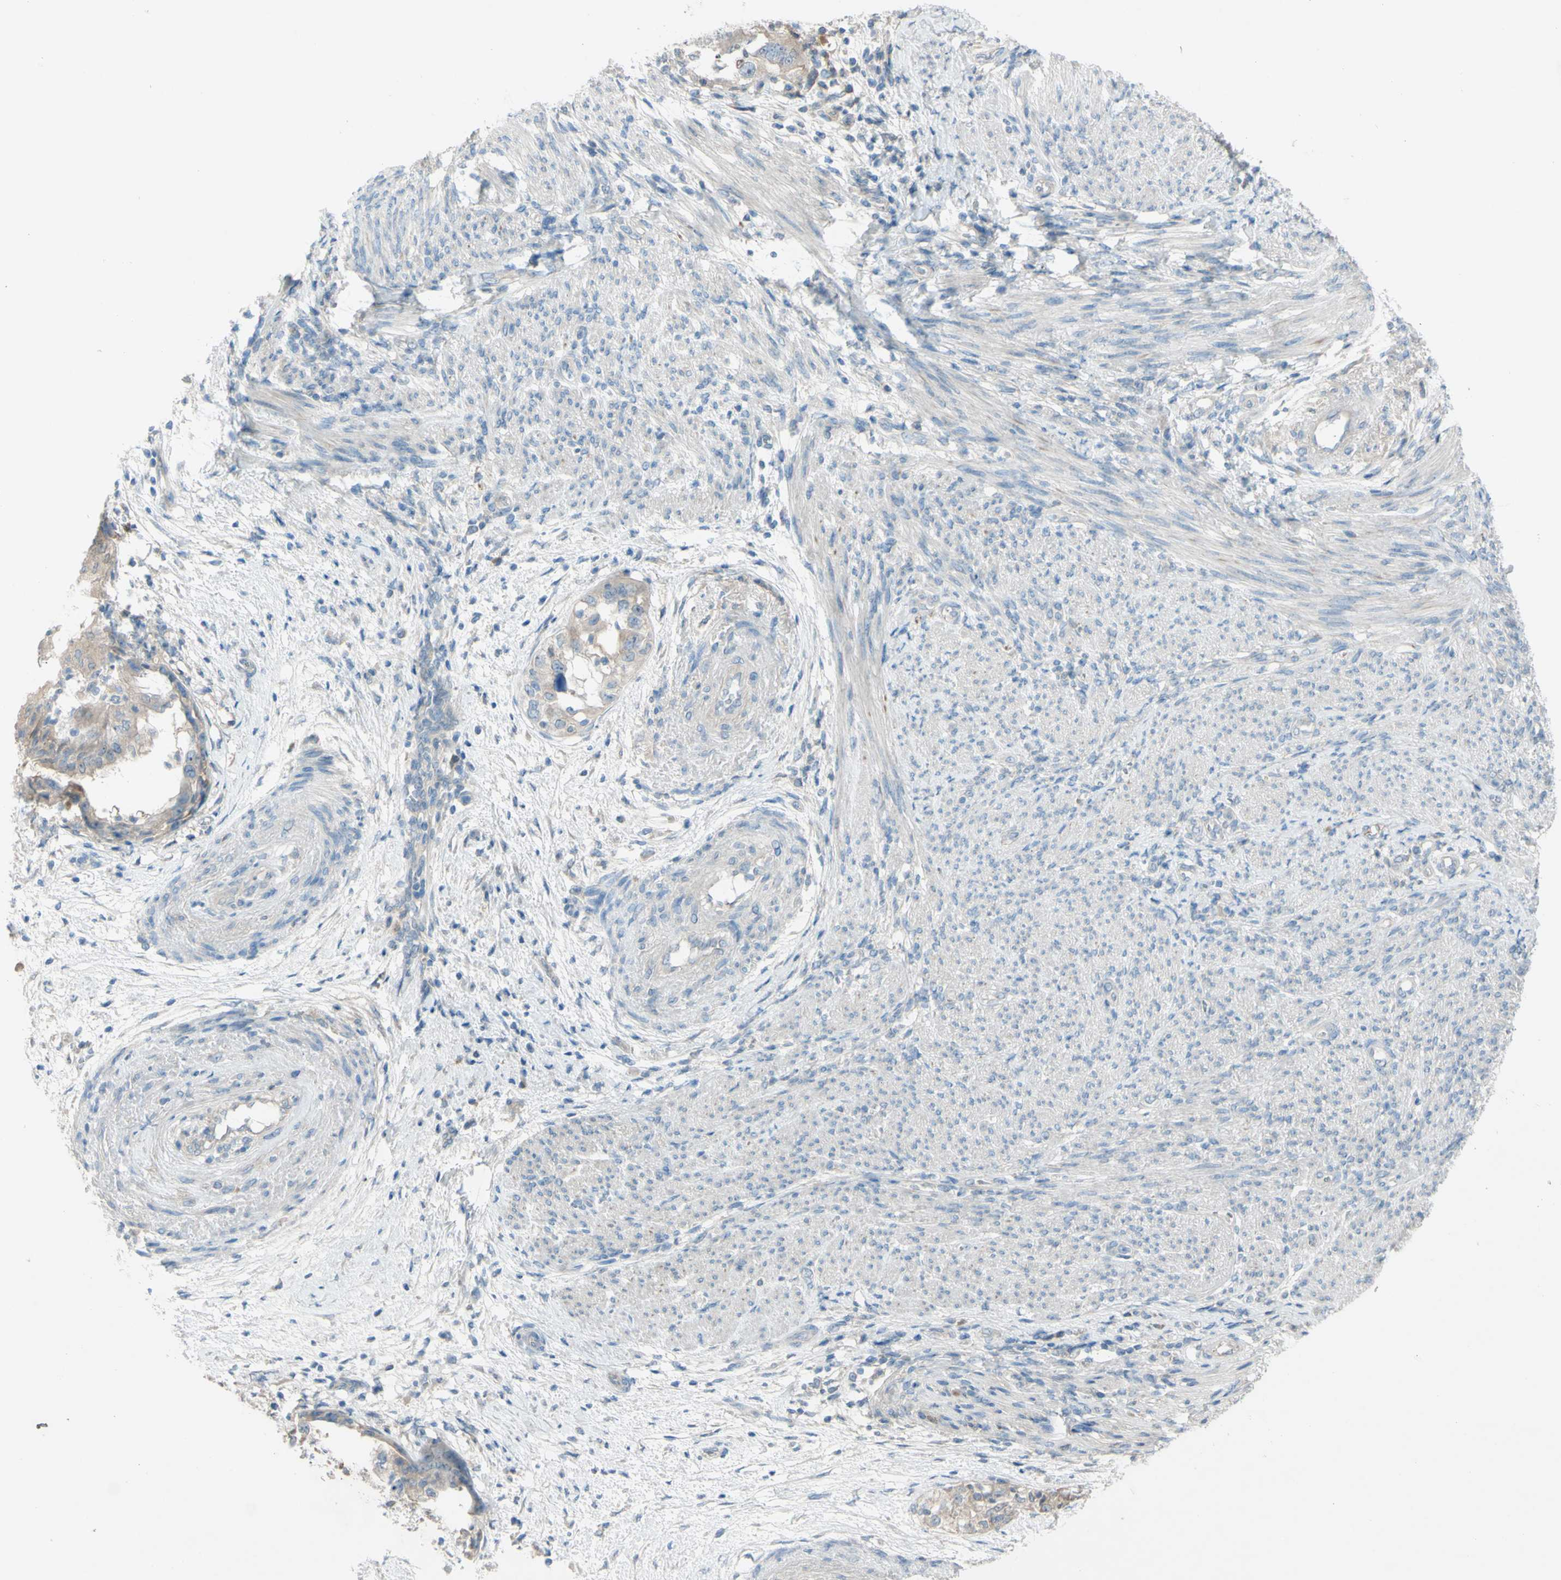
{"staining": {"intensity": "negative", "quantity": "none", "location": "none"}, "tissue": "endometrial cancer", "cell_type": "Tumor cells", "image_type": "cancer", "snomed": [{"axis": "morphology", "description": "Adenocarcinoma, NOS"}, {"axis": "topography", "description": "Endometrium"}], "caption": "Histopathology image shows no protein positivity in tumor cells of endometrial adenocarcinoma tissue. (DAB (3,3'-diaminobenzidine) IHC with hematoxylin counter stain).", "gene": "ATRN", "patient": {"sex": "female", "age": 85}}